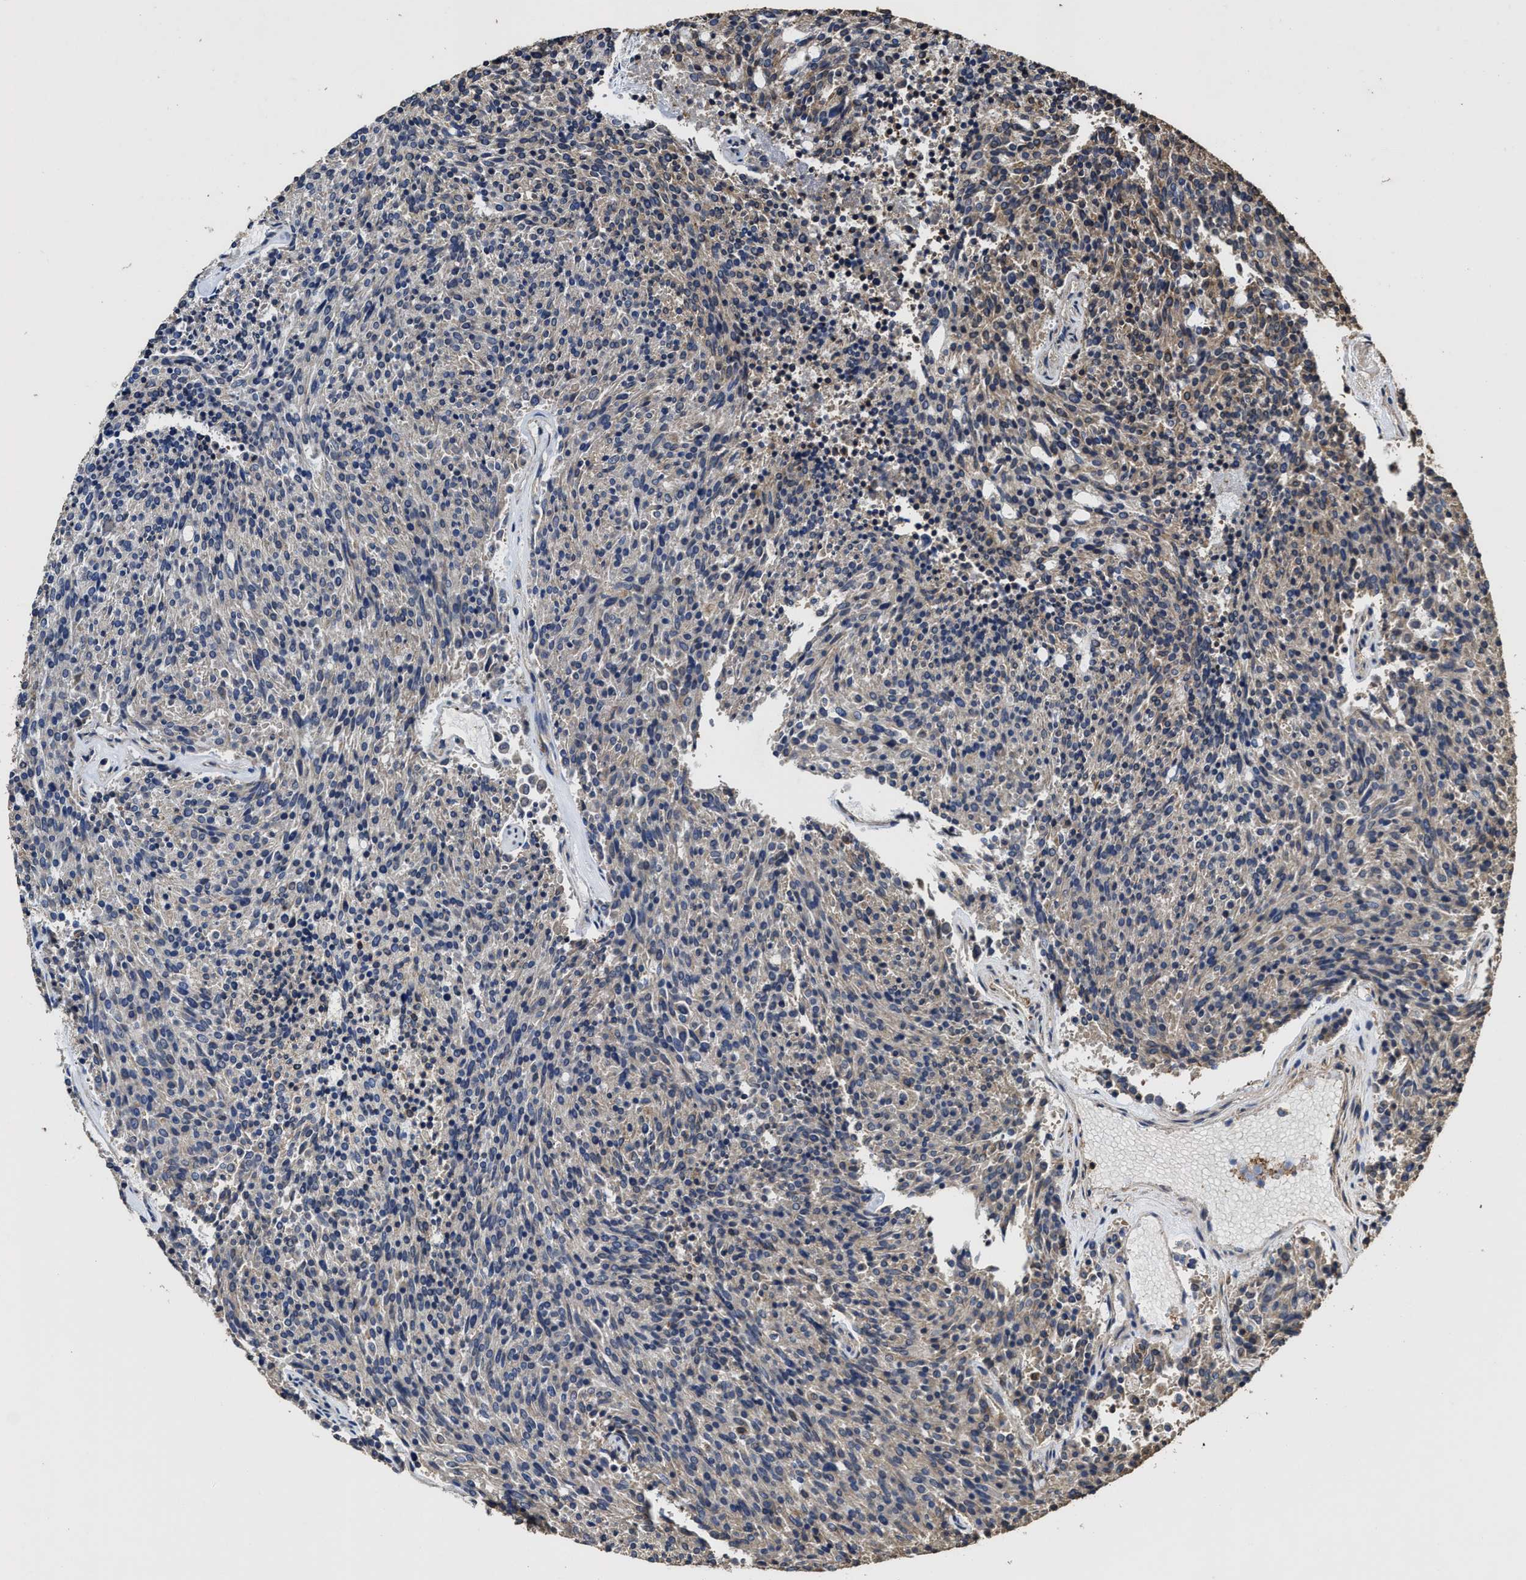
{"staining": {"intensity": "moderate", "quantity": "25%-75%", "location": "cytoplasmic/membranous"}, "tissue": "carcinoid", "cell_type": "Tumor cells", "image_type": "cancer", "snomed": [{"axis": "morphology", "description": "Carcinoid, malignant, NOS"}, {"axis": "topography", "description": "Pancreas"}], "caption": "This is an image of immunohistochemistry staining of carcinoid, which shows moderate staining in the cytoplasmic/membranous of tumor cells.", "gene": "SFXN4", "patient": {"sex": "female", "age": 54}}